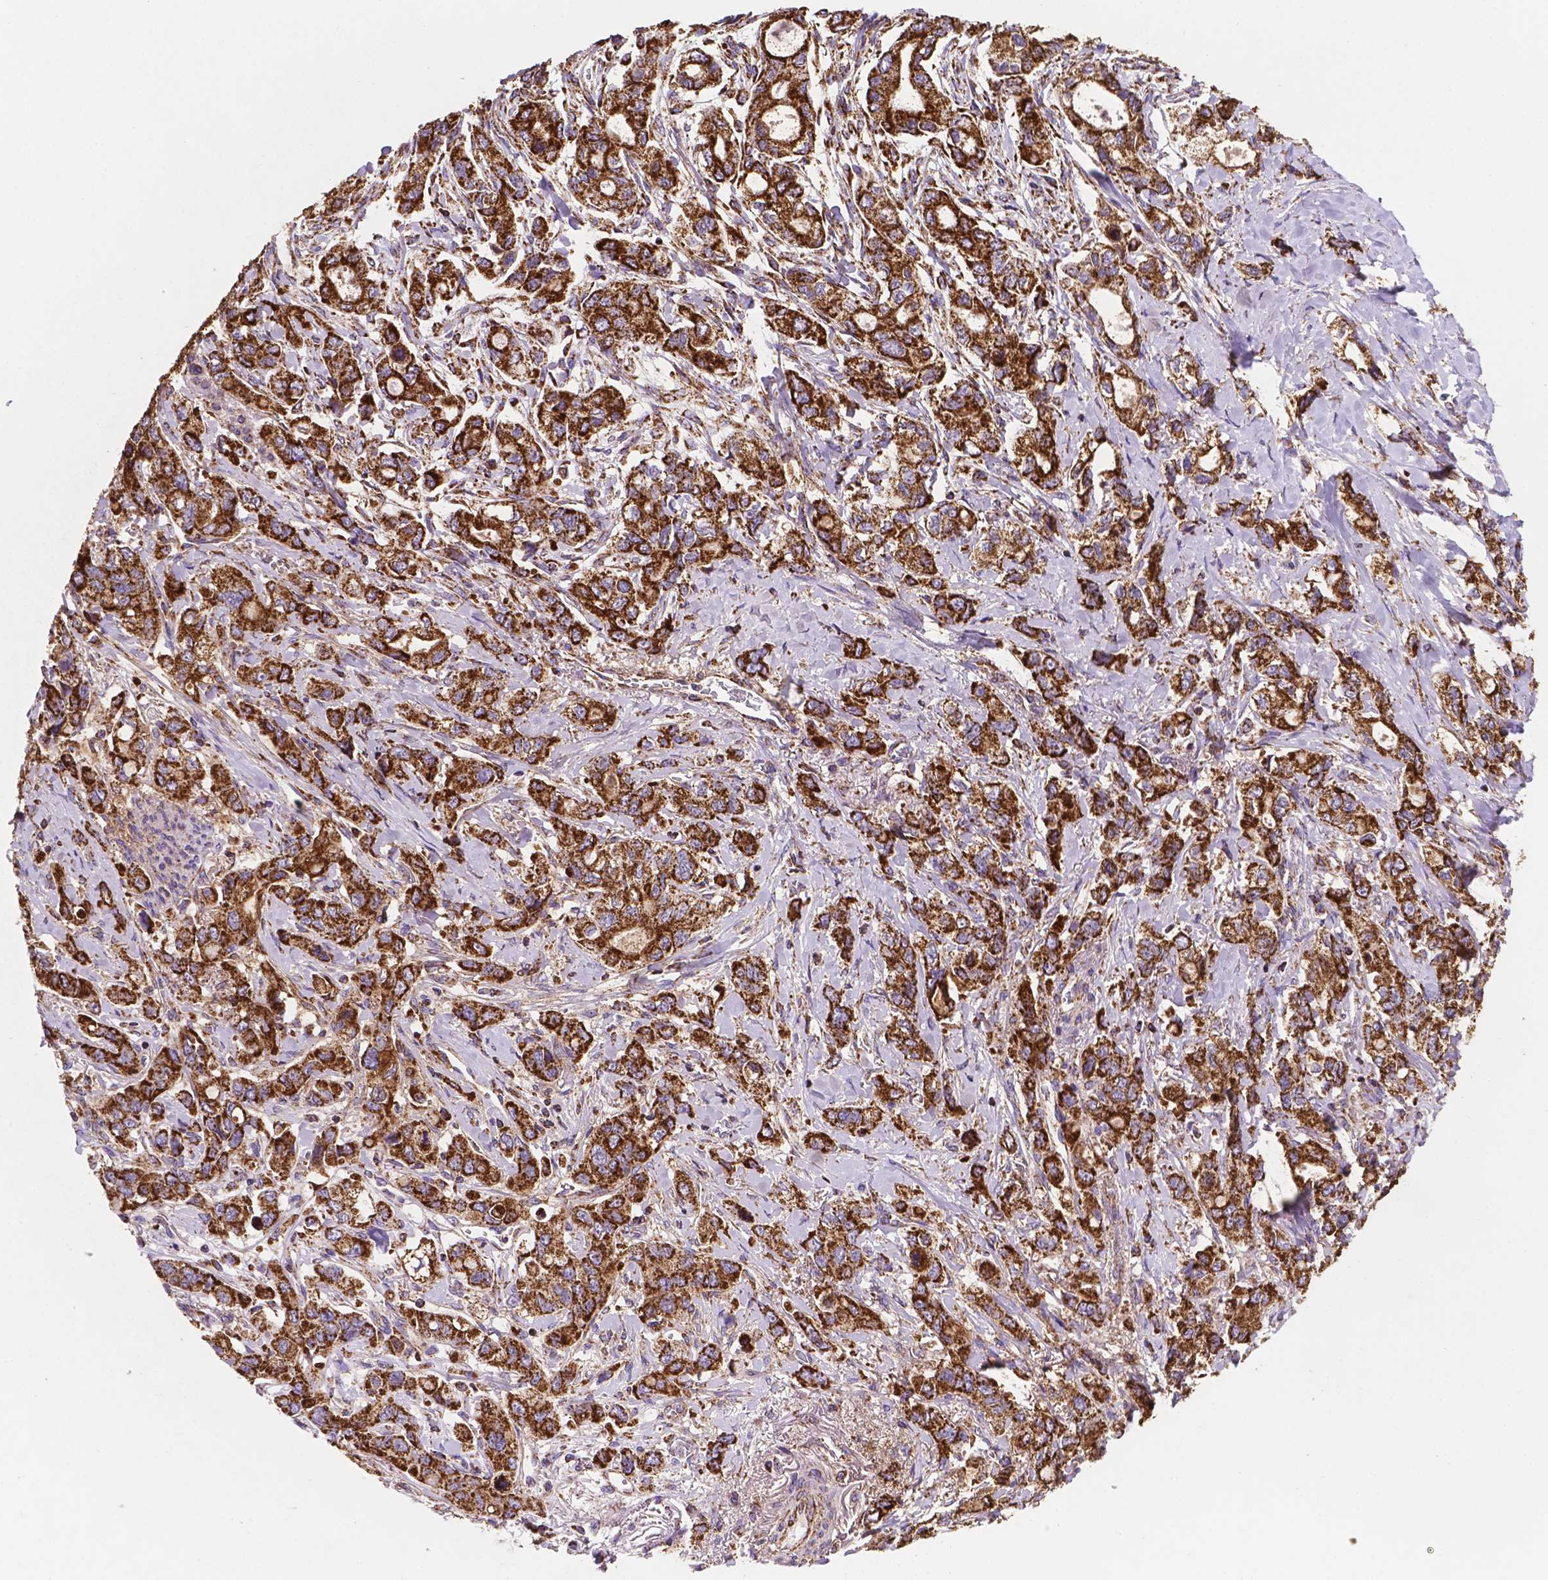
{"staining": {"intensity": "strong", "quantity": ">75%", "location": "cytoplasmic/membranous"}, "tissue": "stomach cancer", "cell_type": "Tumor cells", "image_type": "cancer", "snomed": [{"axis": "morphology", "description": "Adenocarcinoma, NOS"}, {"axis": "topography", "description": "Stomach"}], "caption": "Adenocarcinoma (stomach) tissue shows strong cytoplasmic/membranous positivity in approximately >75% of tumor cells, visualized by immunohistochemistry.", "gene": "HSPD1", "patient": {"sex": "male", "age": 63}}